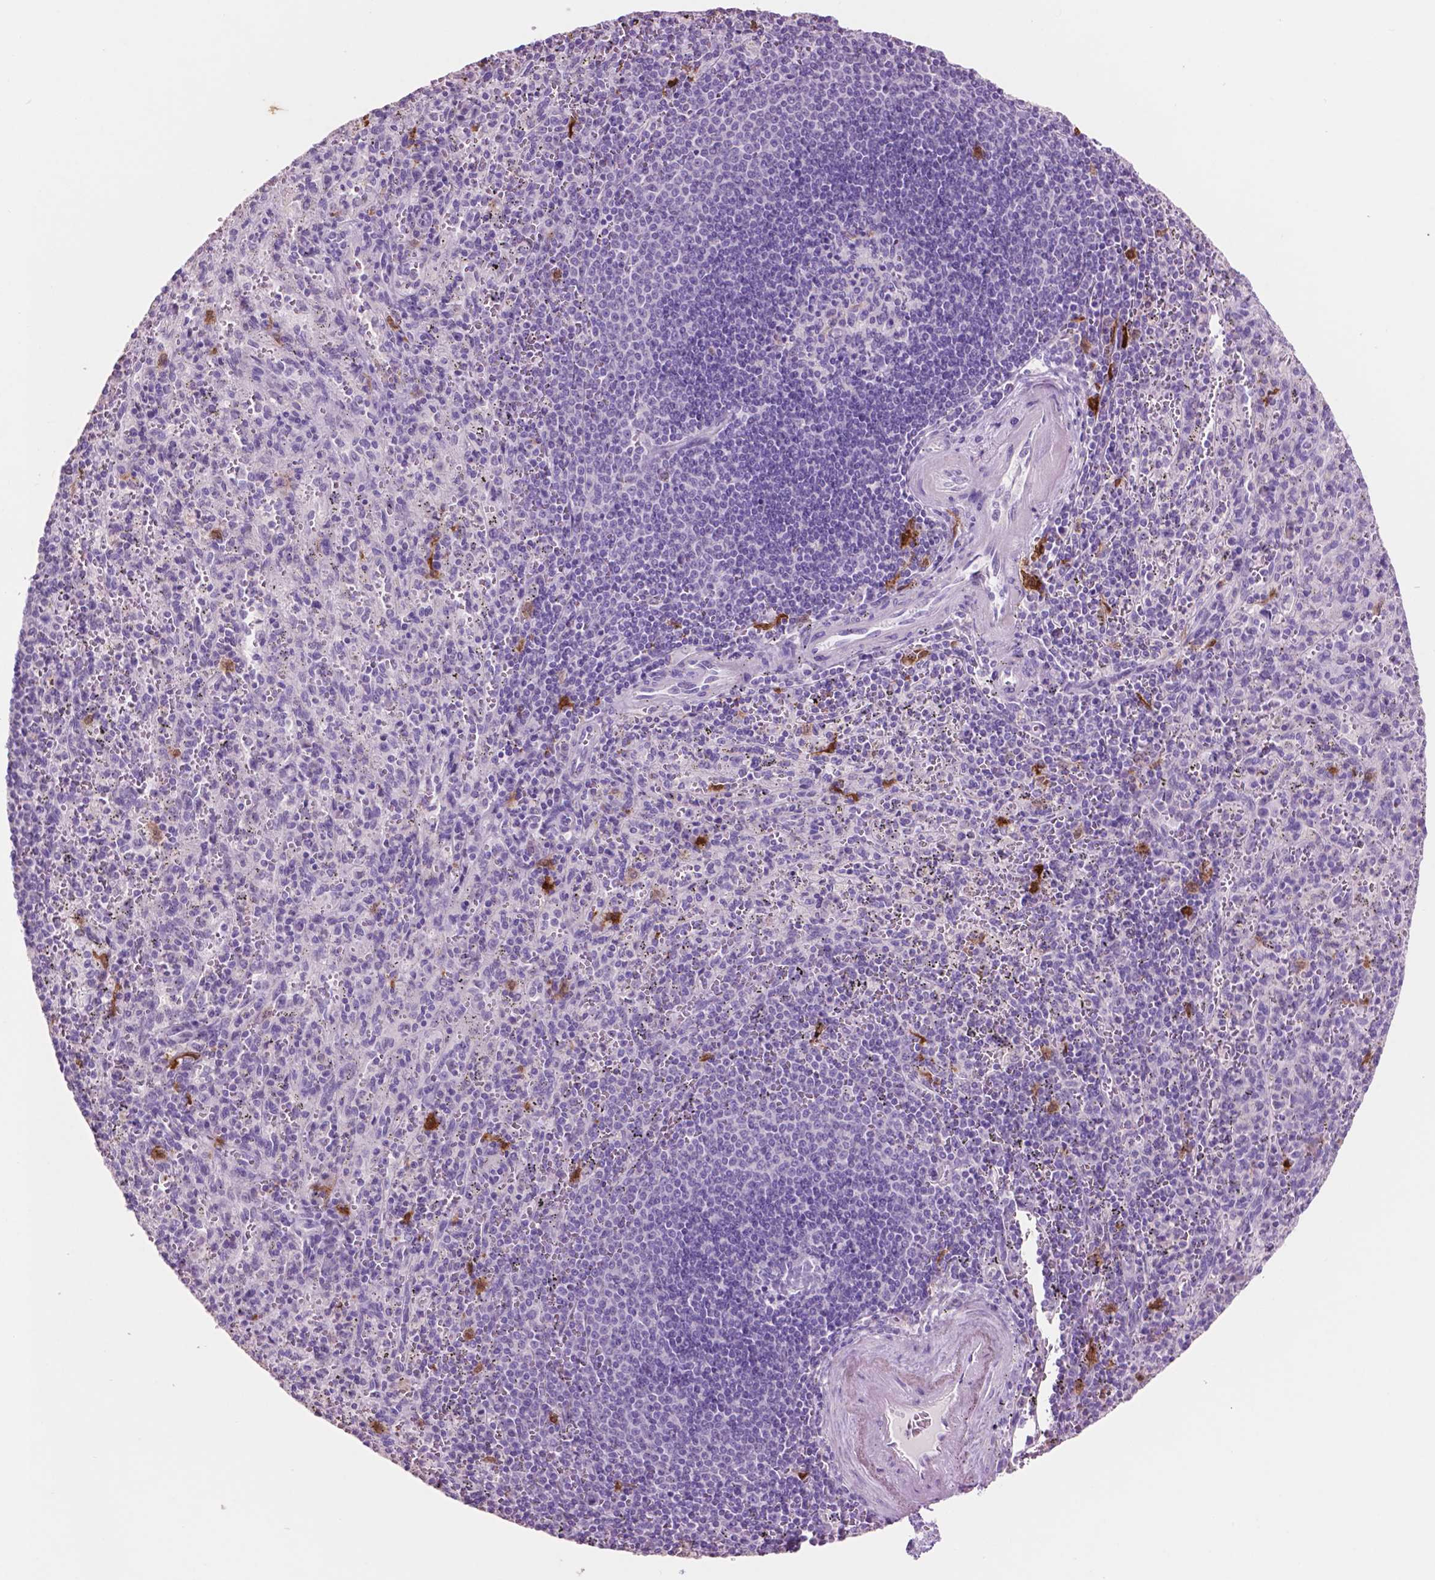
{"staining": {"intensity": "strong", "quantity": "<25%", "location": "cytoplasmic/membranous"}, "tissue": "spleen", "cell_type": "Cells in red pulp", "image_type": "normal", "snomed": [{"axis": "morphology", "description": "Normal tissue, NOS"}, {"axis": "topography", "description": "Spleen"}], "caption": "DAB (3,3'-diaminobenzidine) immunohistochemical staining of unremarkable human spleen reveals strong cytoplasmic/membranous protein positivity in about <25% of cells in red pulp.", "gene": "IDO1", "patient": {"sex": "male", "age": 57}}